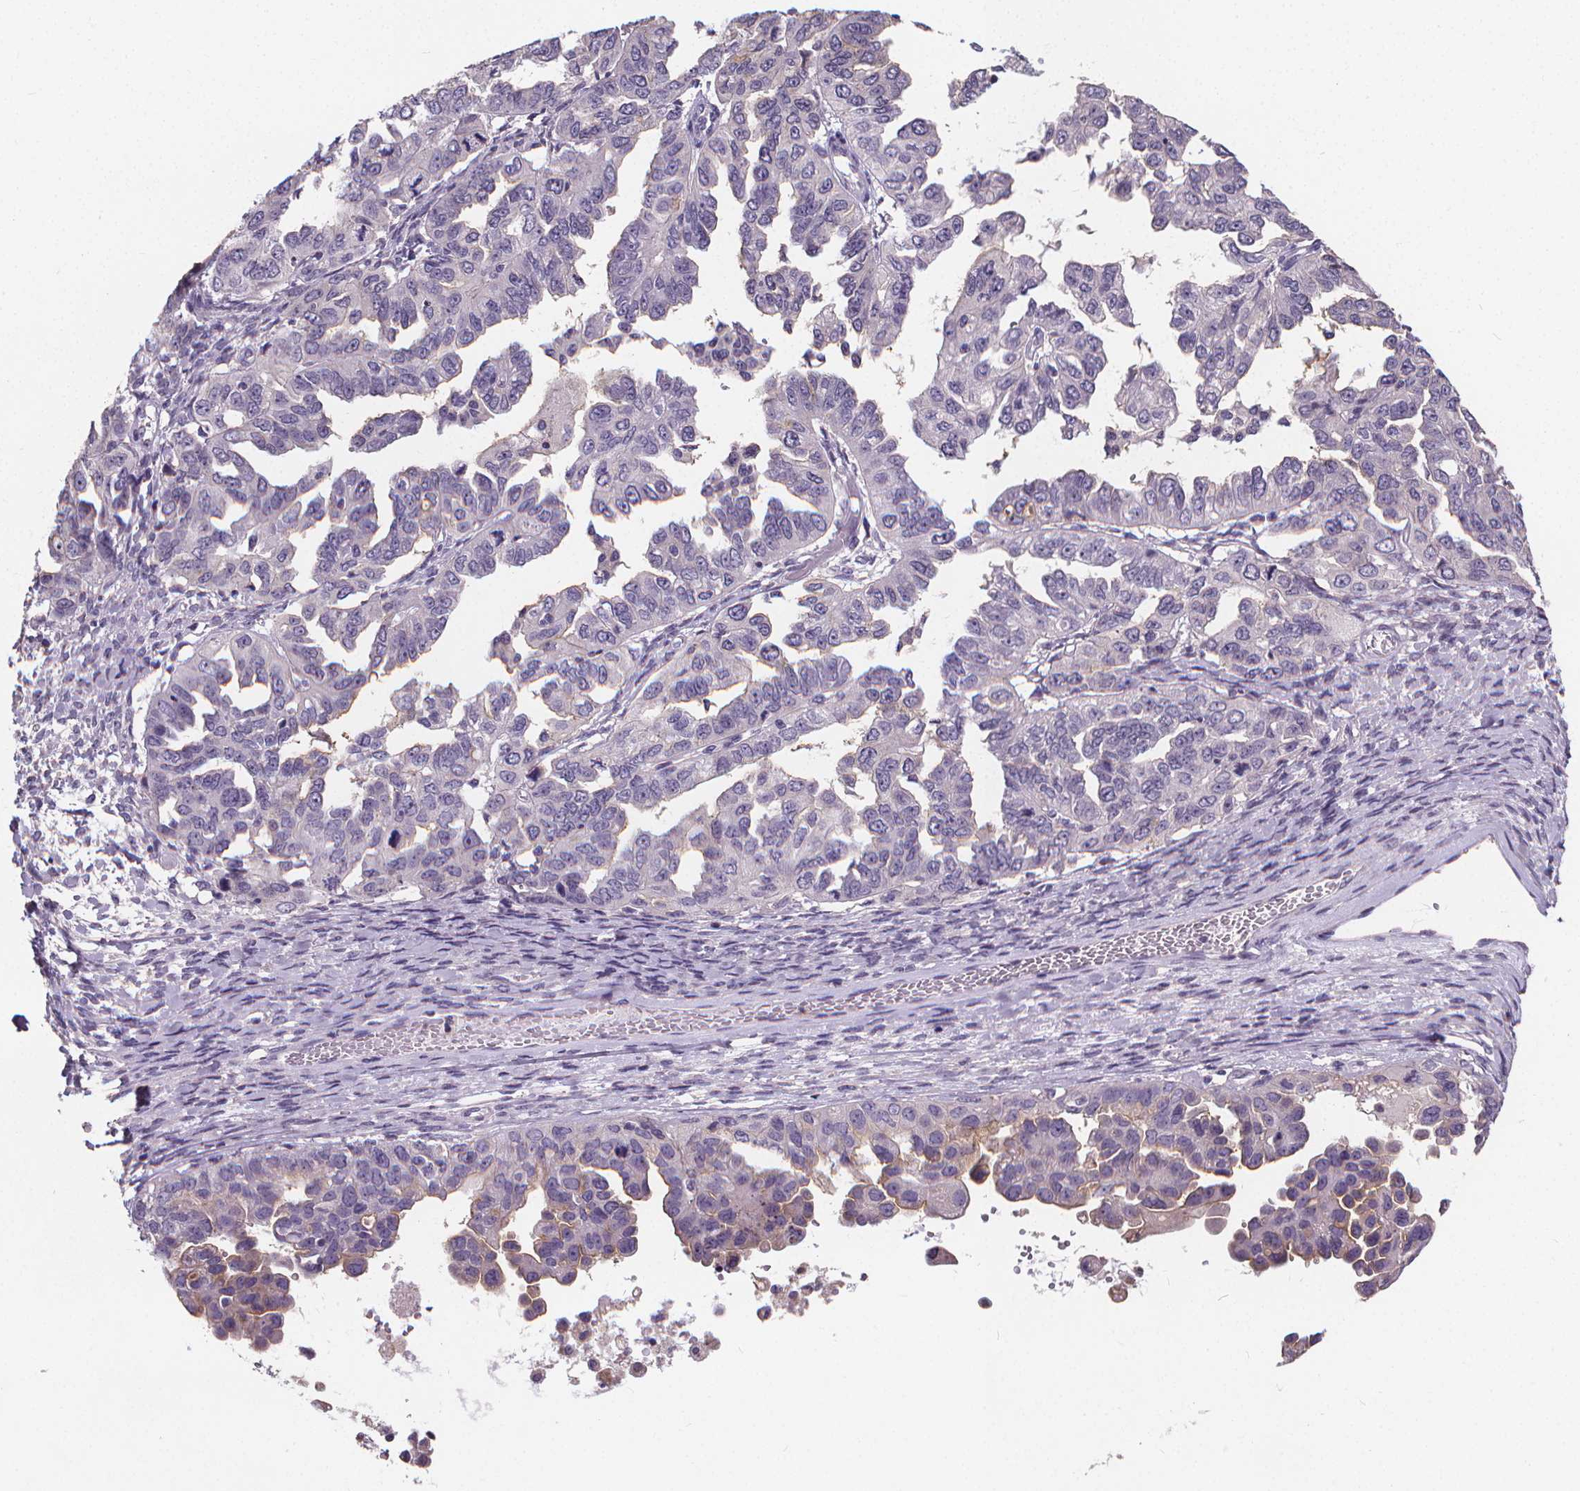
{"staining": {"intensity": "weak", "quantity": "<25%", "location": "cytoplasmic/membranous"}, "tissue": "ovarian cancer", "cell_type": "Tumor cells", "image_type": "cancer", "snomed": [{"axis": "morphology", "description": "Cystadenocarcinoma, serous, NOS"}, {"axis": "topography", "description": "Ovary"}], "caption": "Micrograph shows no significant protein expression in tumor cells of ovarian cancer.", "gene": "ATP6V1D", "patient": {"sex": "female", "age": 53}}